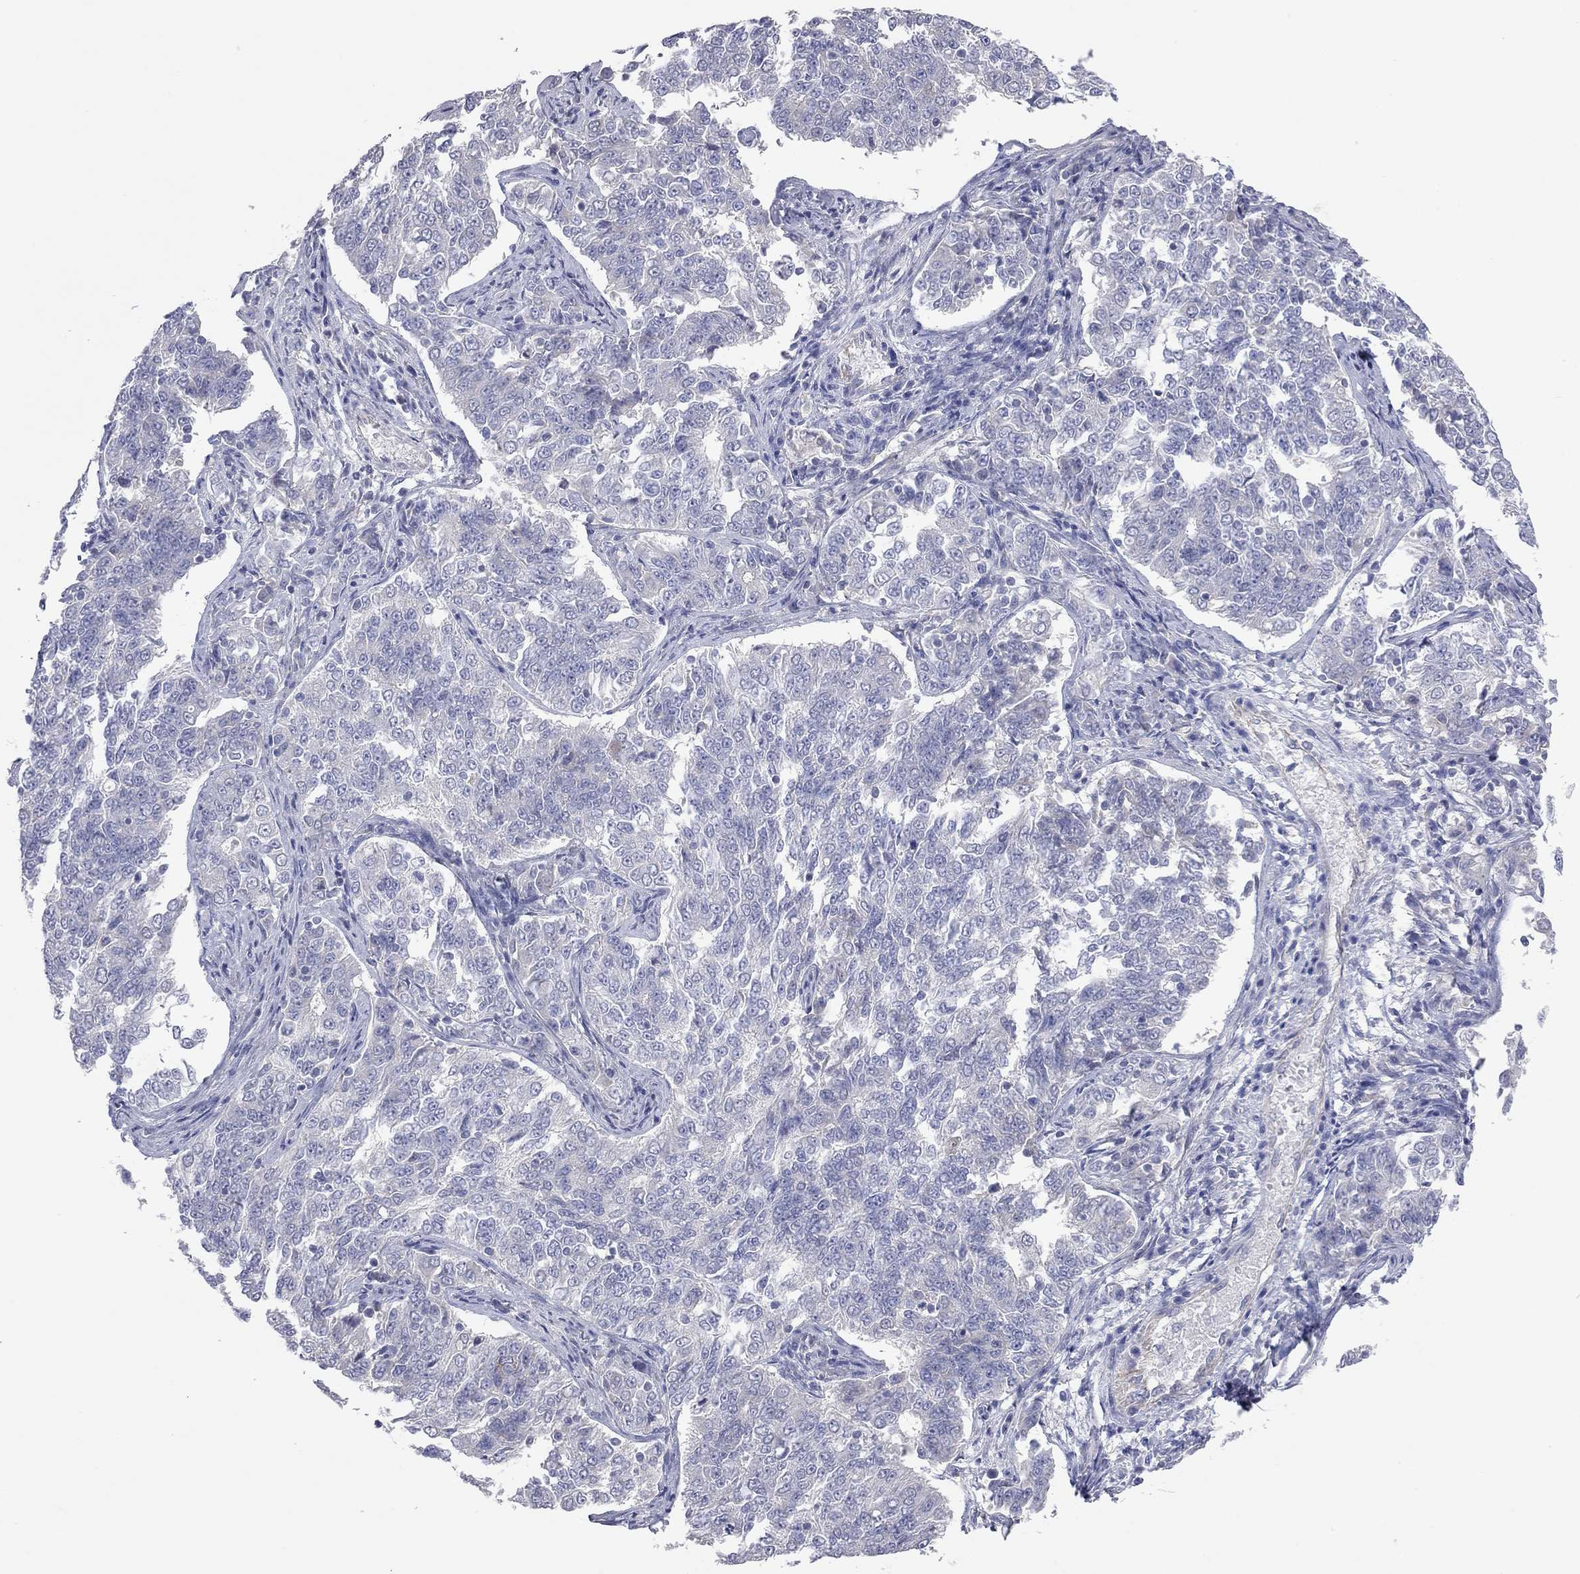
{"staining": {"intensity": "negative", "quantity": "none", "location": "none"}, "tissue": "endometrial cancer", "cell_type": "Tumor cells", "image_type": "cancer", "snomed": [{"axis": "morphology", "description": "Adenocarcinoma, NOS"}, {"axis": "topography", "description": "Endometrium"}], "caption": "Human endometrial cancer (adenocarcinoma) stained for a protein using IHC shows no staining in tumor cells.", "gene": "KCNB1", "patient": {"sex": "female", "age": 43}}